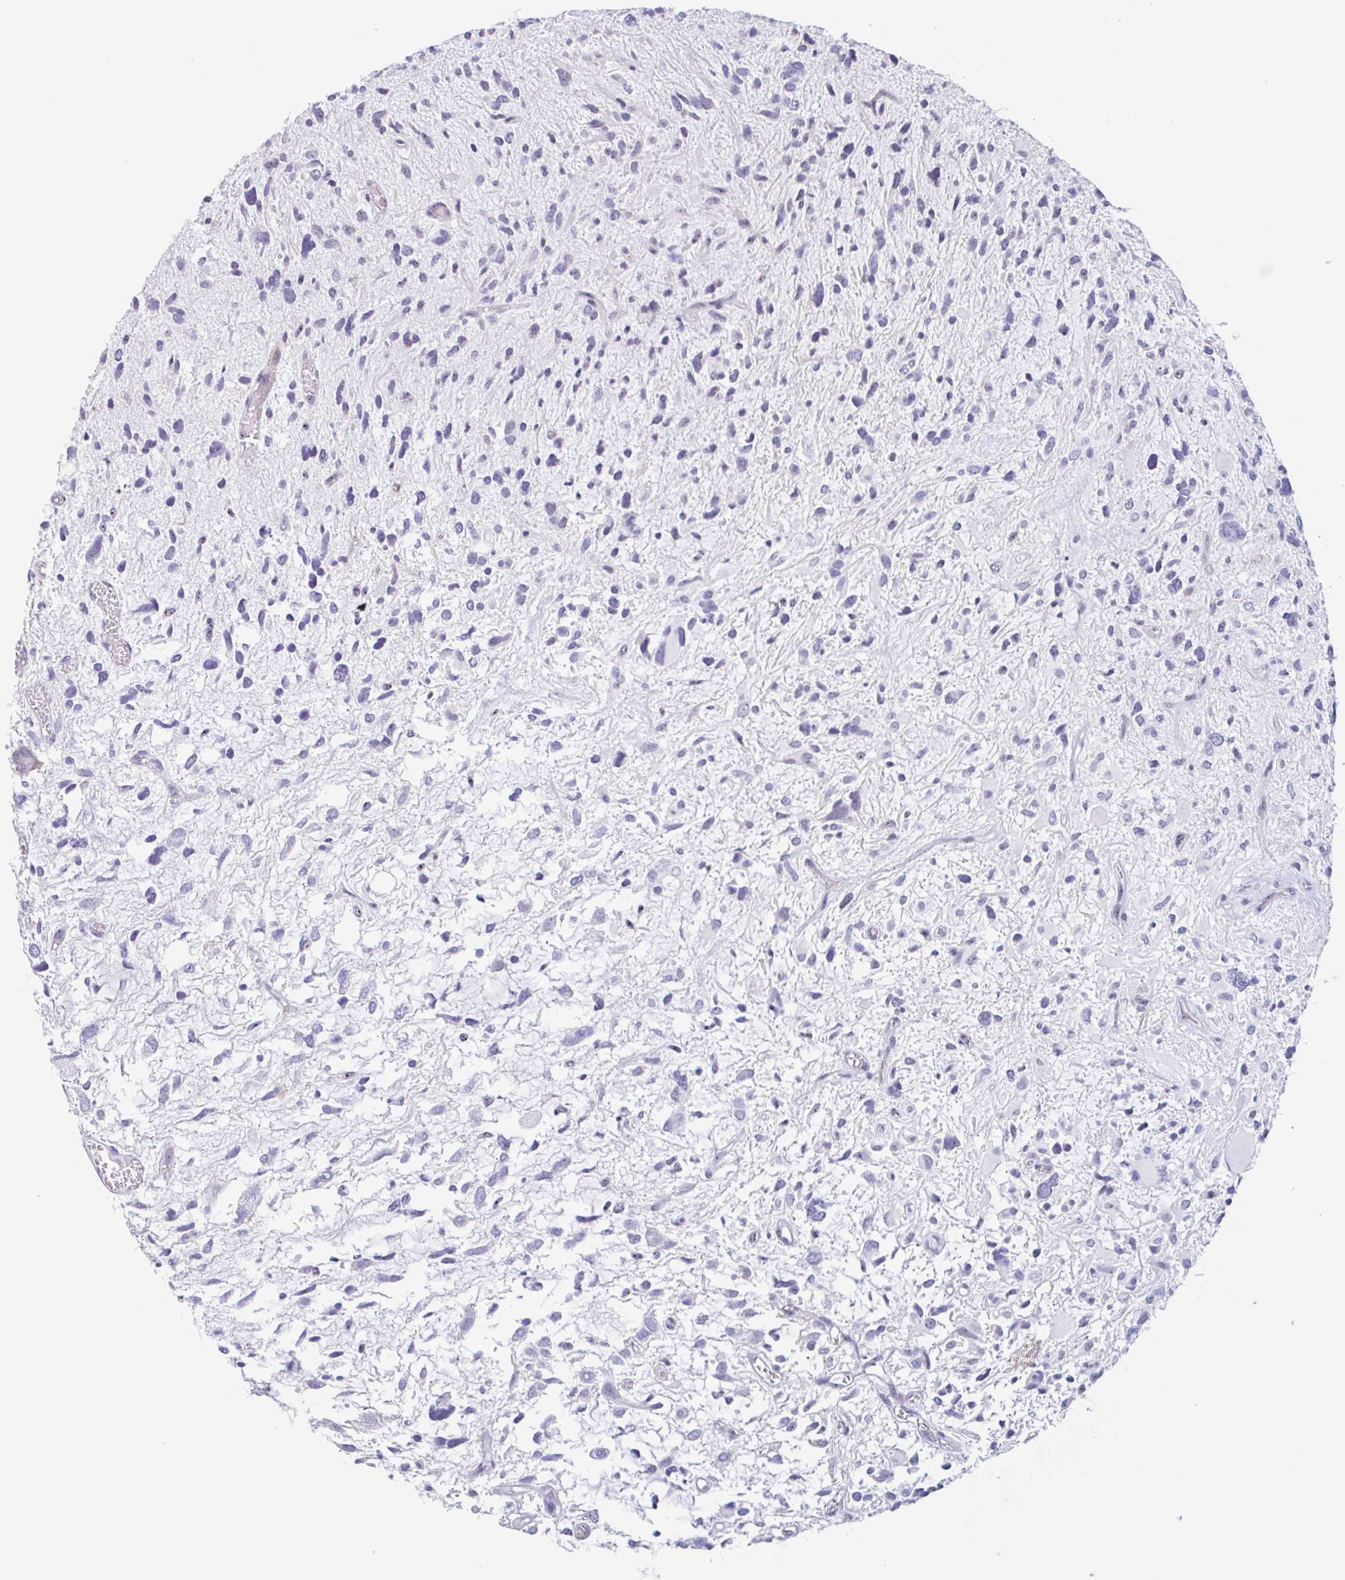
{"staining": {"intensity": "negative", "quantity": "none", "location": "none"}, "tissue": "glioma", "cell_type": "Tumor cells", "image_type": "cancer", "snomed": [{"axis": "morphology", "description": "Glioma, malignant, High grade"}, {"axis": "topography", "description": "Brain"}], "caption": "Immunohistochemistry (IHC) photomicrograph of neoplastic tissue: human malignant glioma (high-grade) stained with DAB (3,3'-diaminobenzidine) displays no significant protein staining in tumor cells.", "gene": "LENG9", "patient": {"sex": "female", "age": 11}}